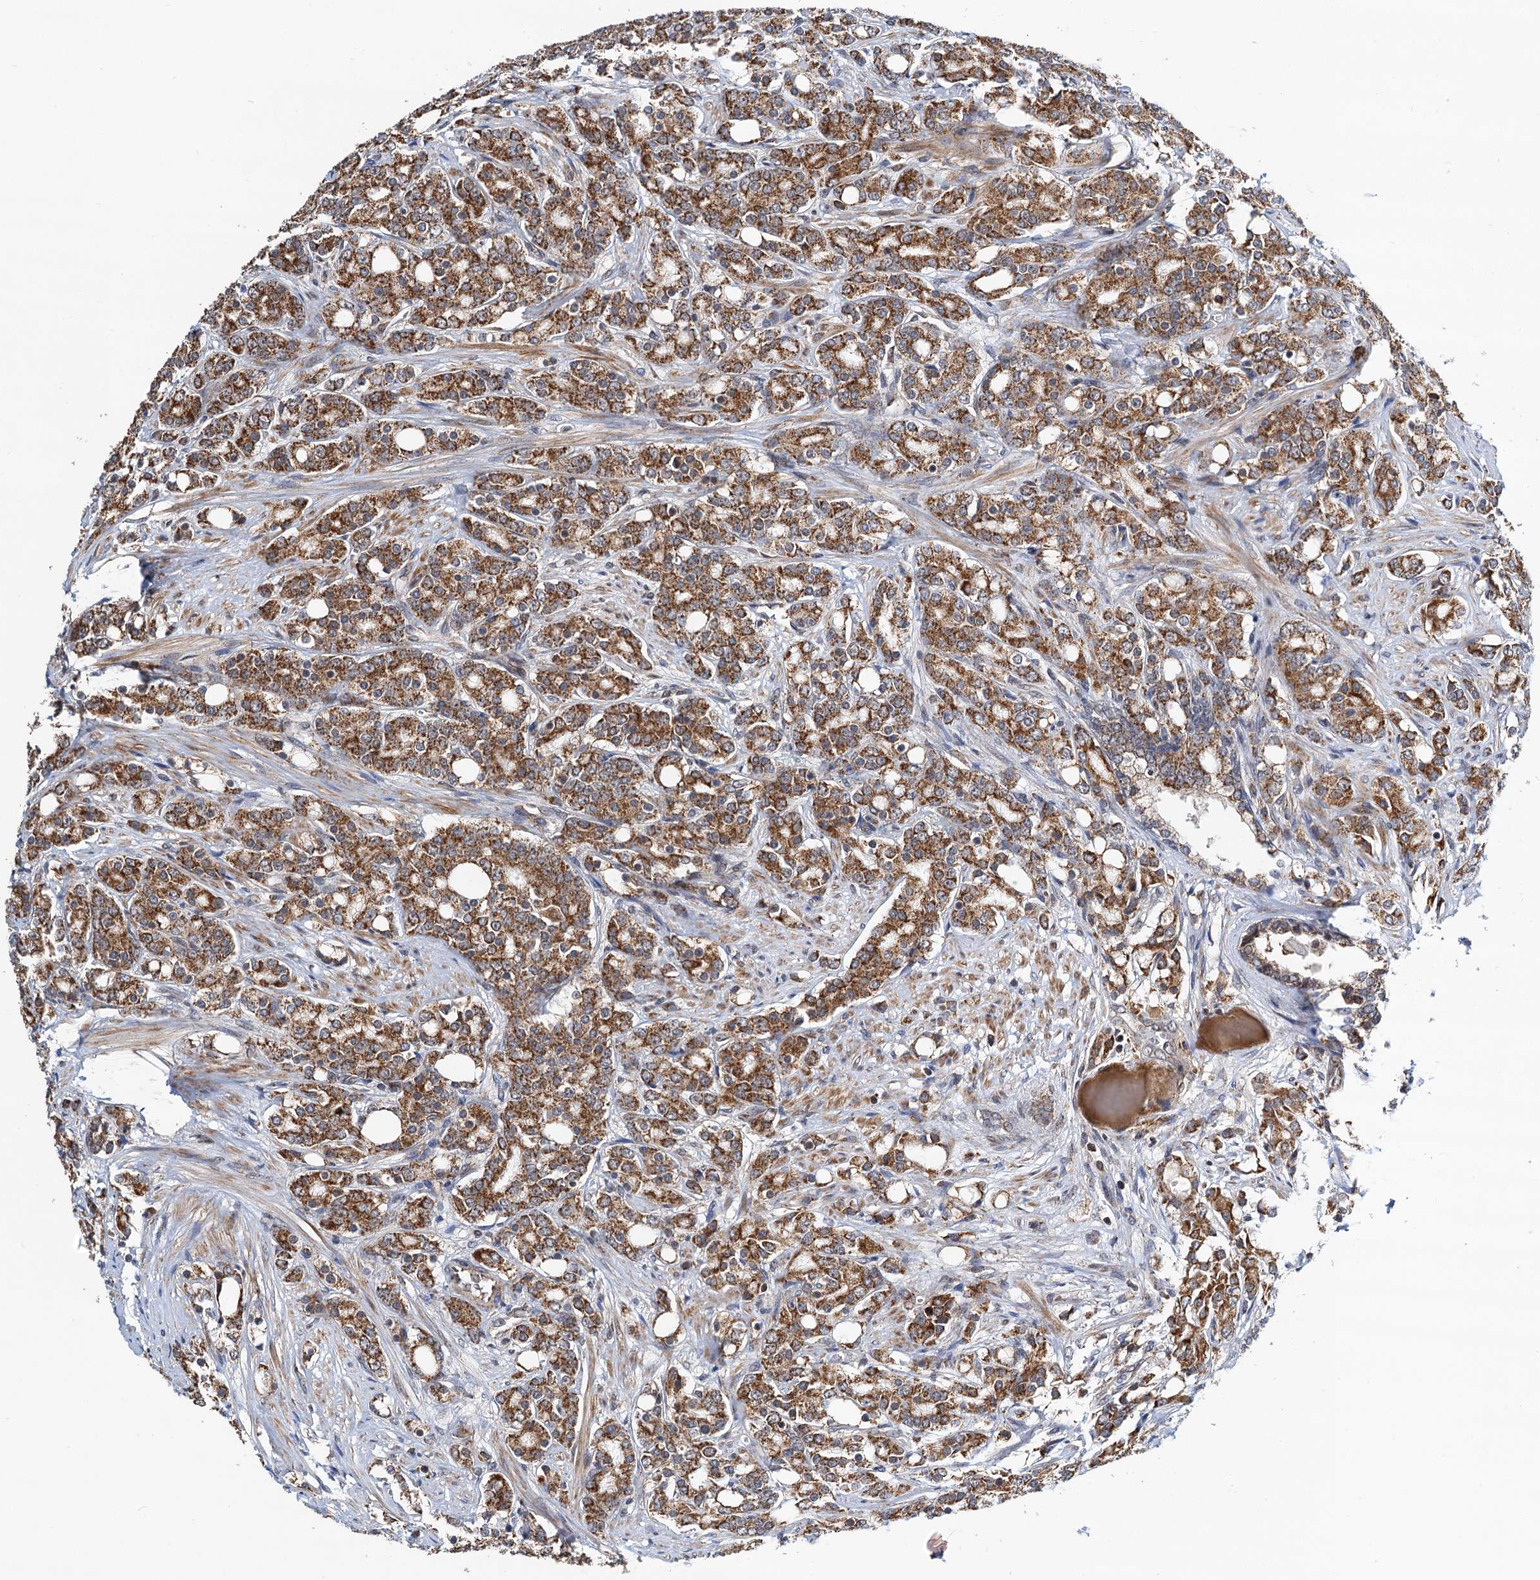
{"staining": {"intensity": "strong", "quantity": ">75%", "location": "cytoplasmic/membranous"}, "tissue": "prostate cancer", "cell_type": "Tumor cells", "image_type": "cancer", "snomed": [{"axis": "morphology", "description": "Adenocarcinoma, High grade"}, {"axis": "topography", "description": "Prostate"}], "caption": "Immunohistochemistry (IHC) image of human prostate cancer (adenocarcinoma (high-grade)) stained for a protein (brown), which displays high levels of strong cytoplasmic/membranous expression in approximately >75% of tumor cells.", "gene": "CMPK2", "patient": {"sex": "male", "age": 62}}